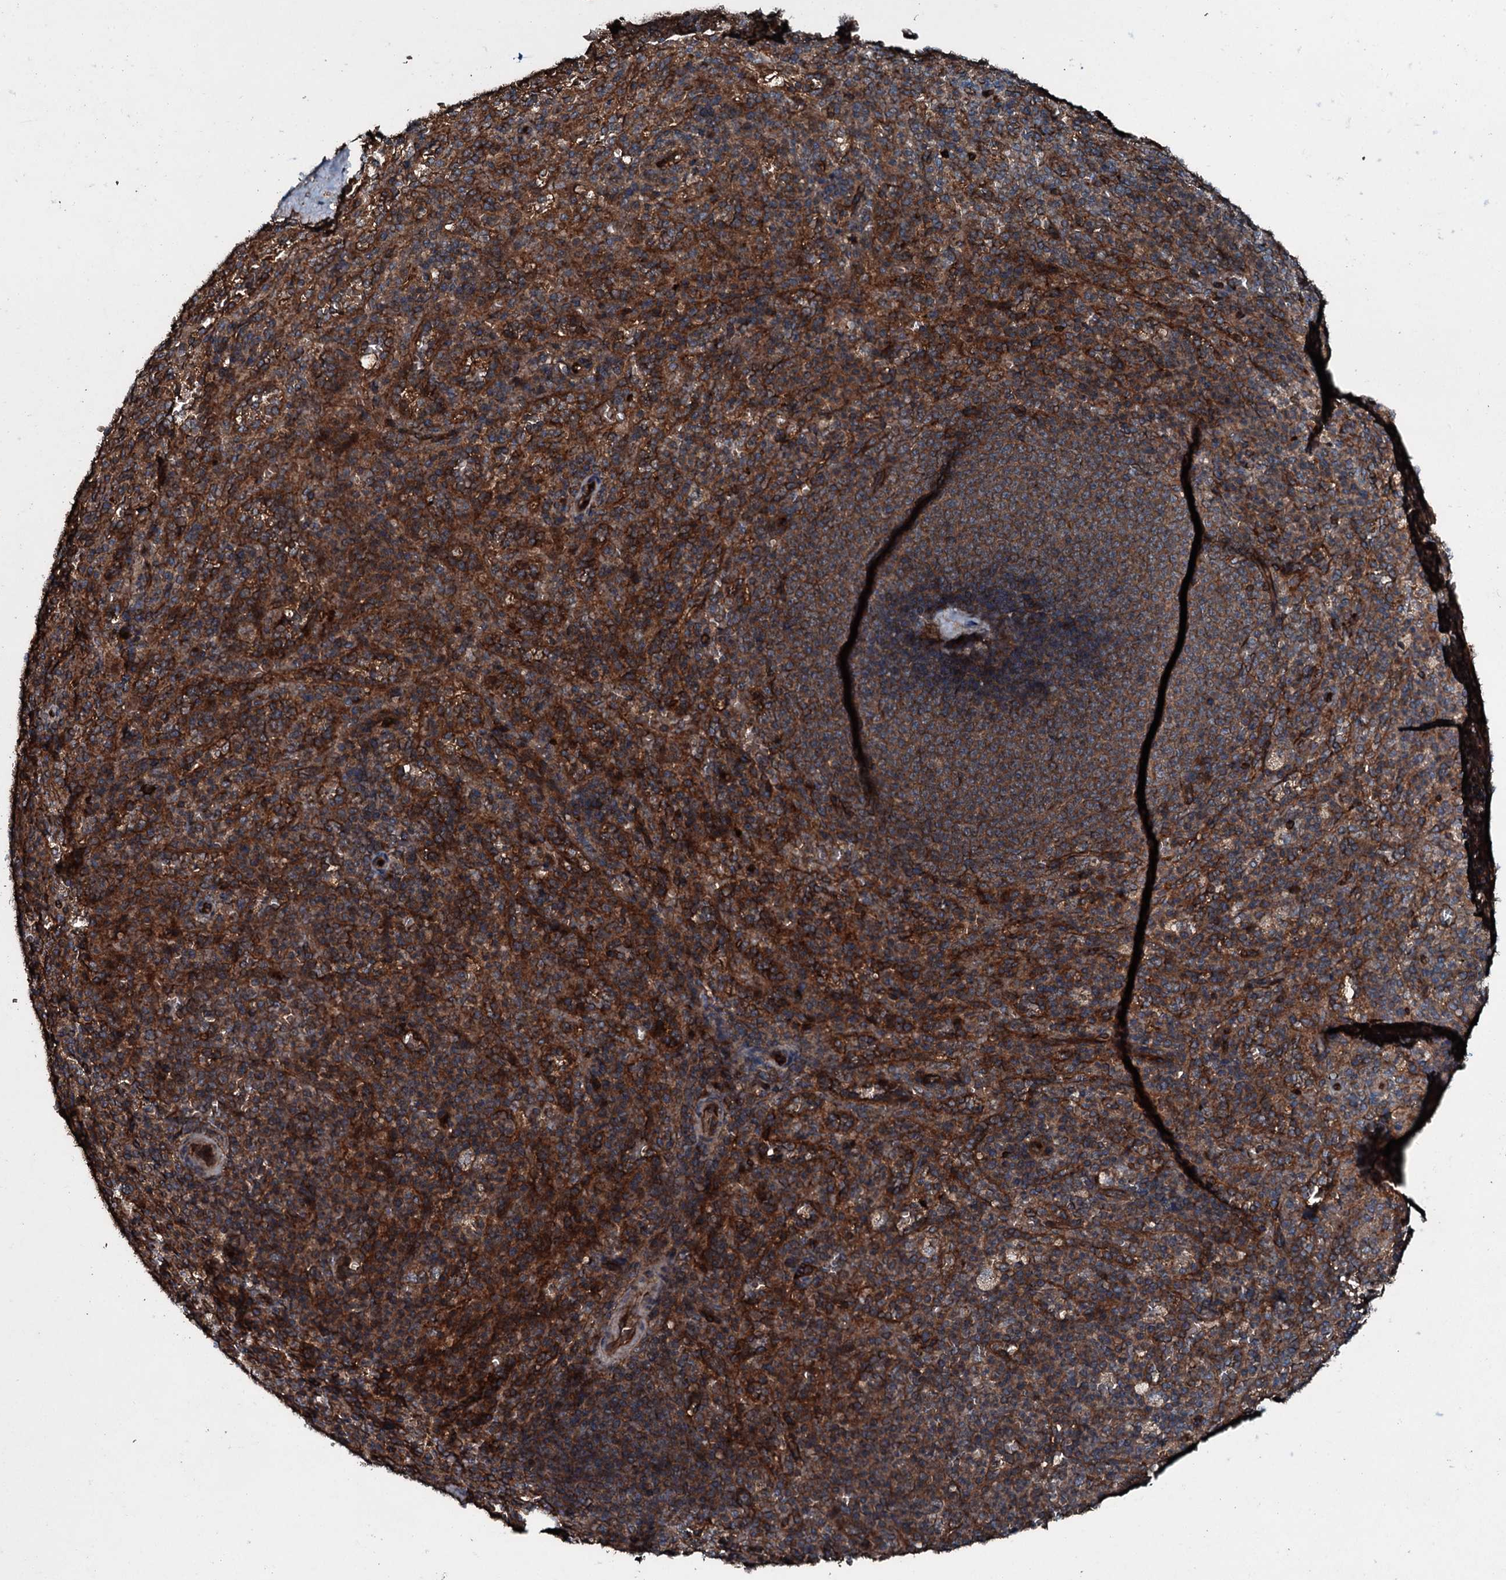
{"staining": {"intensity": "moderate", "quantity": ">75%", "location": "cytoplasmic/membranous"}, "tissue": "spleen", "cell_type": "Cells in red pulp", "image_type": "normal", "snomed": [{"axis": "morphology", "description": "Normal tissue, NOS"}, {"axis": "topography", "description": "Spleen"}], "caption": "DAB immunohistochemical staining of benign human spleen shows moderate cytoplasmic/membranous protein staining in approximately >75% of cells in red pulp. (DAB (3,3'-diaminobenzidine) IHC, brown staining for protein, blue staining for nuclei).", "gene": "TRIM7", "patient": {"sex": "female", "age": 21}}